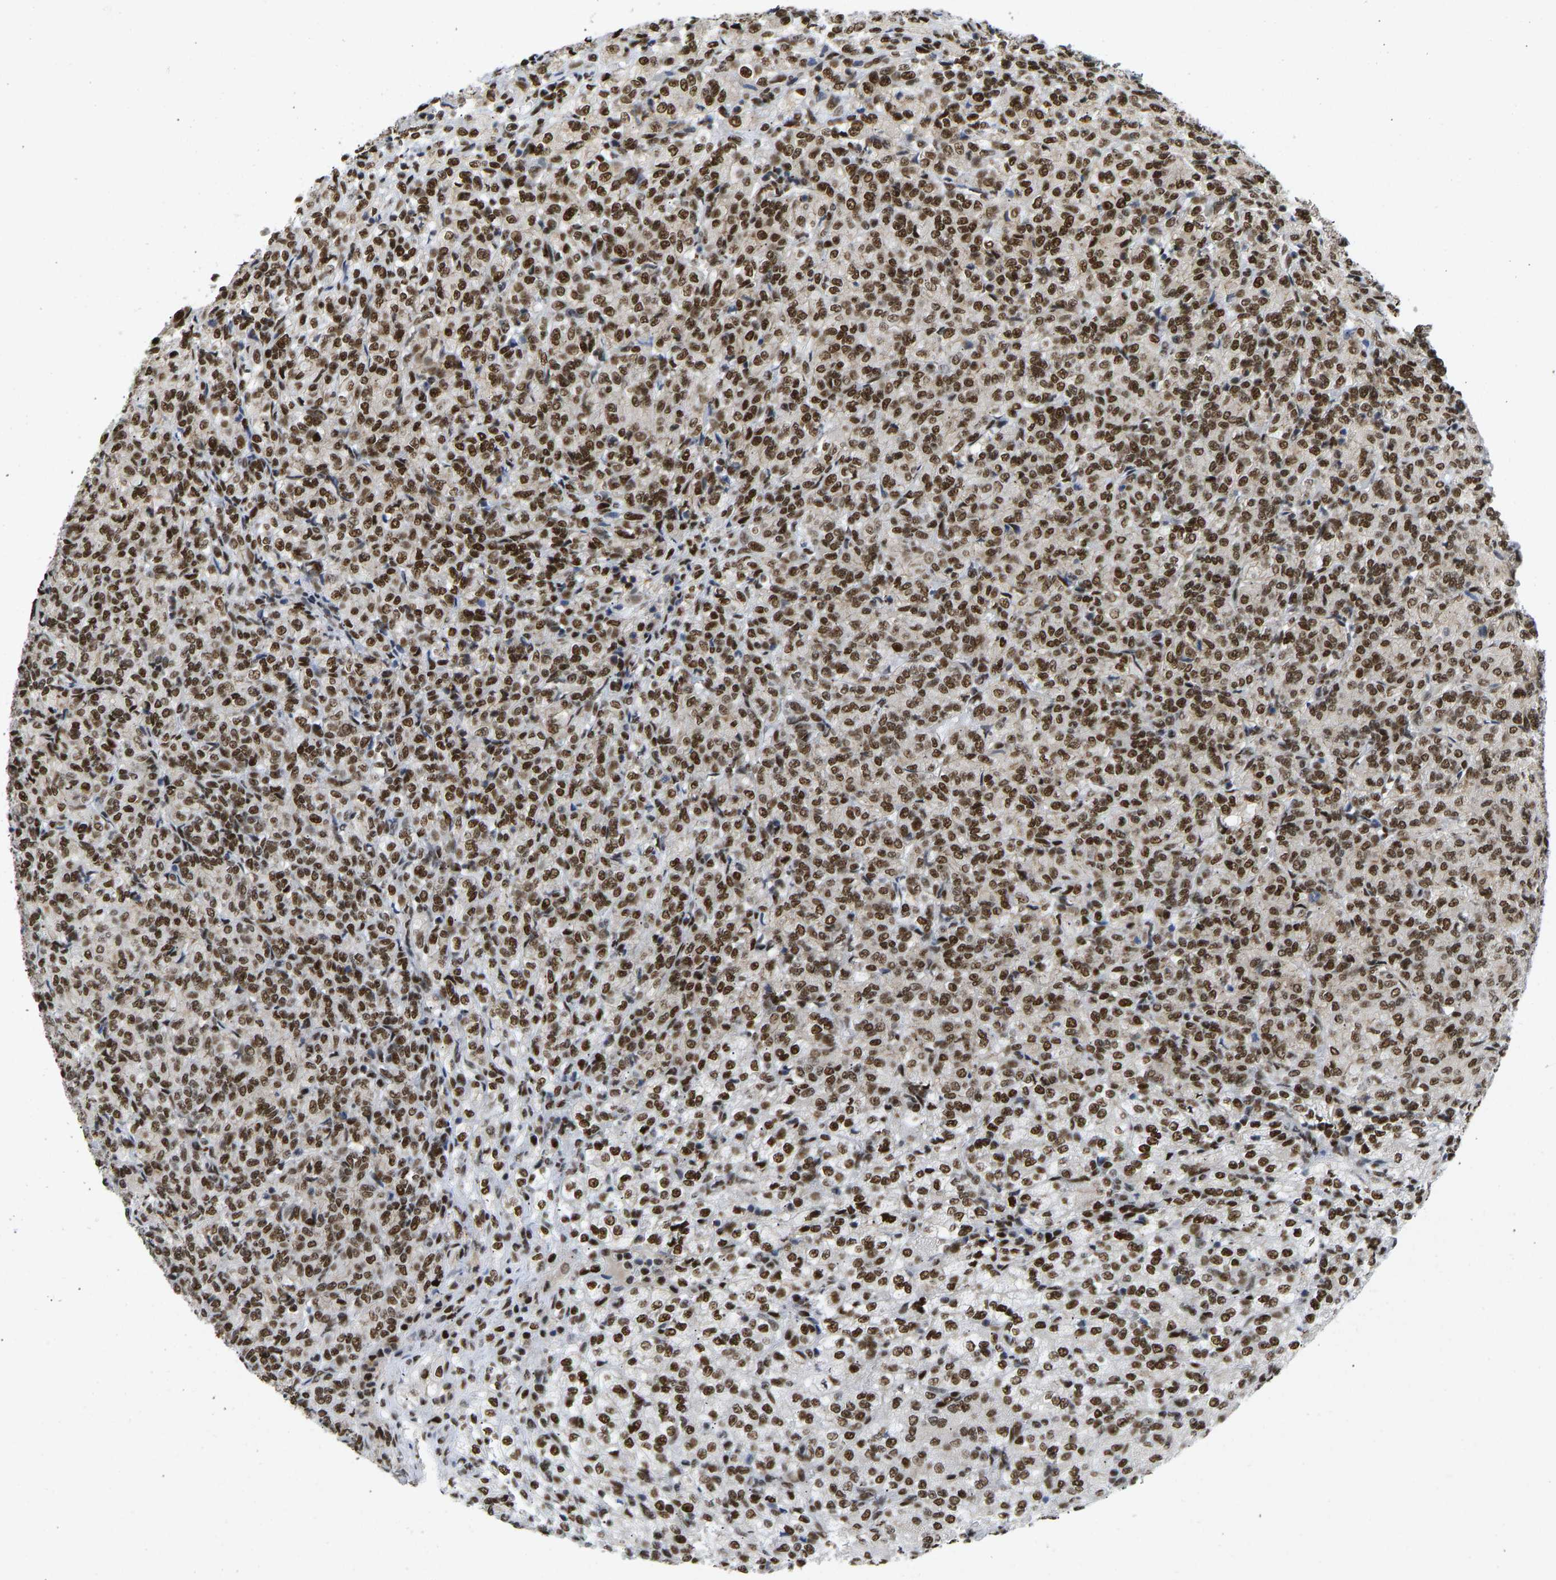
{"staining": {"intensity": "strong", "quantity": ">75%", "location": "nuclear"}, "tissue": "renal cancer", "cell_type": "Tumor cells", "image_type": "cancer", "snomed": [{"axis": "morphology", "description": "Adenocarcinoma, NOS"}, {"axis": "topography", "description": "Kidney"}], "caption": "A photomicrograph of renal cancer (adenocarcinoma) stained for a protein demonstrates strong nuclear brown staining in tumor cells.", "gene": "FOXK1", "patient": {"sex": "male", "age": 77}}